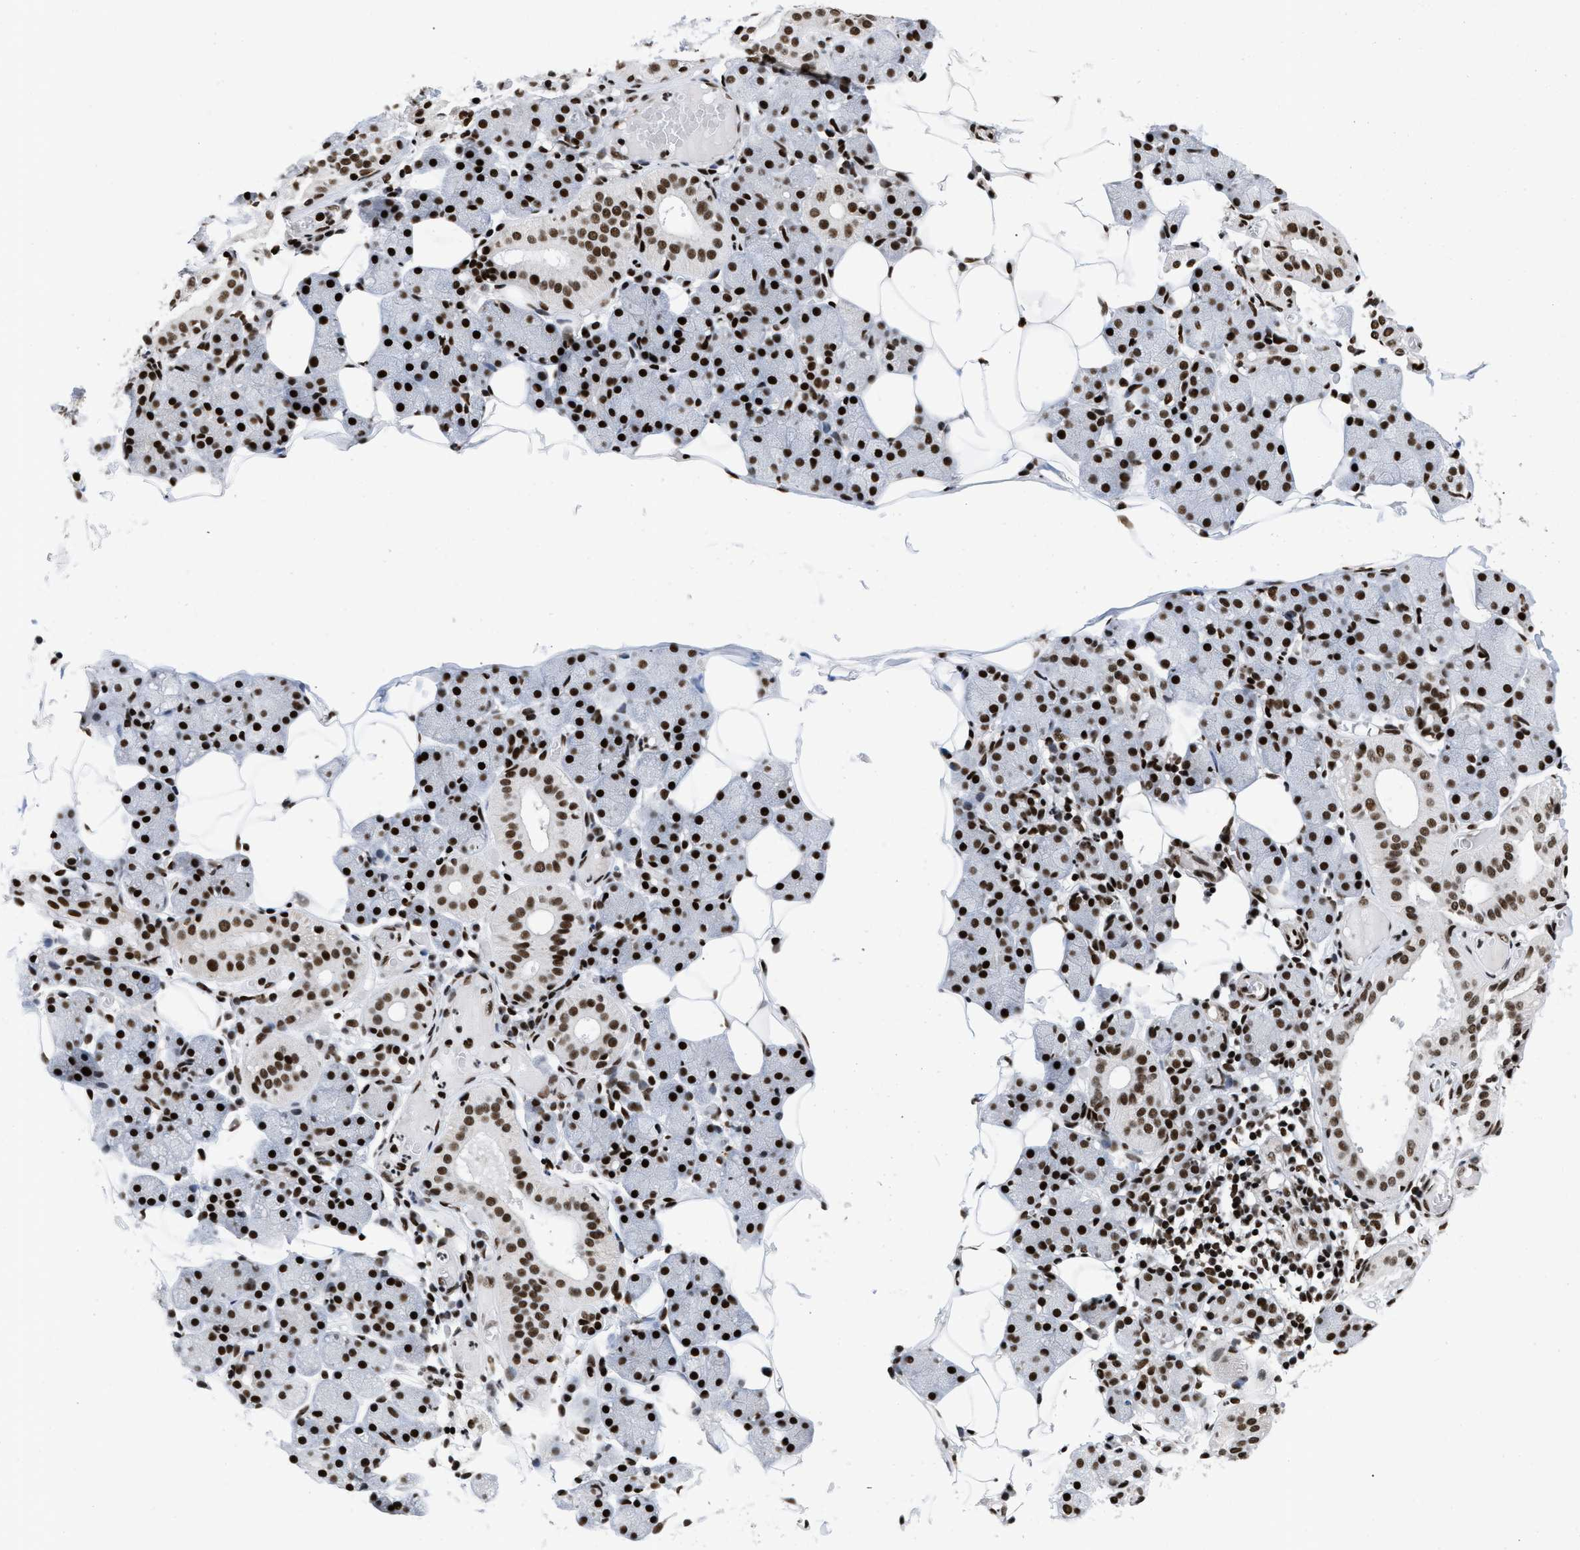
{"staining": {"intensity": "strong", "quantity": ">75%", "location": "nuclear"}, "tissue": "salivary gland", "cell_type": "Glandular cells", "image_type": "normal", "snomed": [{"axis": "morphology", "description": "Normal tissue, NOS"}, {"axis": "topography", "description": "Salivary gland"}], "caption": "A high-resolution photomicrograph shows immunohistochemistry staining of benign salivary gland, which shows strong nuclear staining in about >75% of glandular cells.", "gene": "CREB1", "patient": {"sex": "female", "age": 33}}